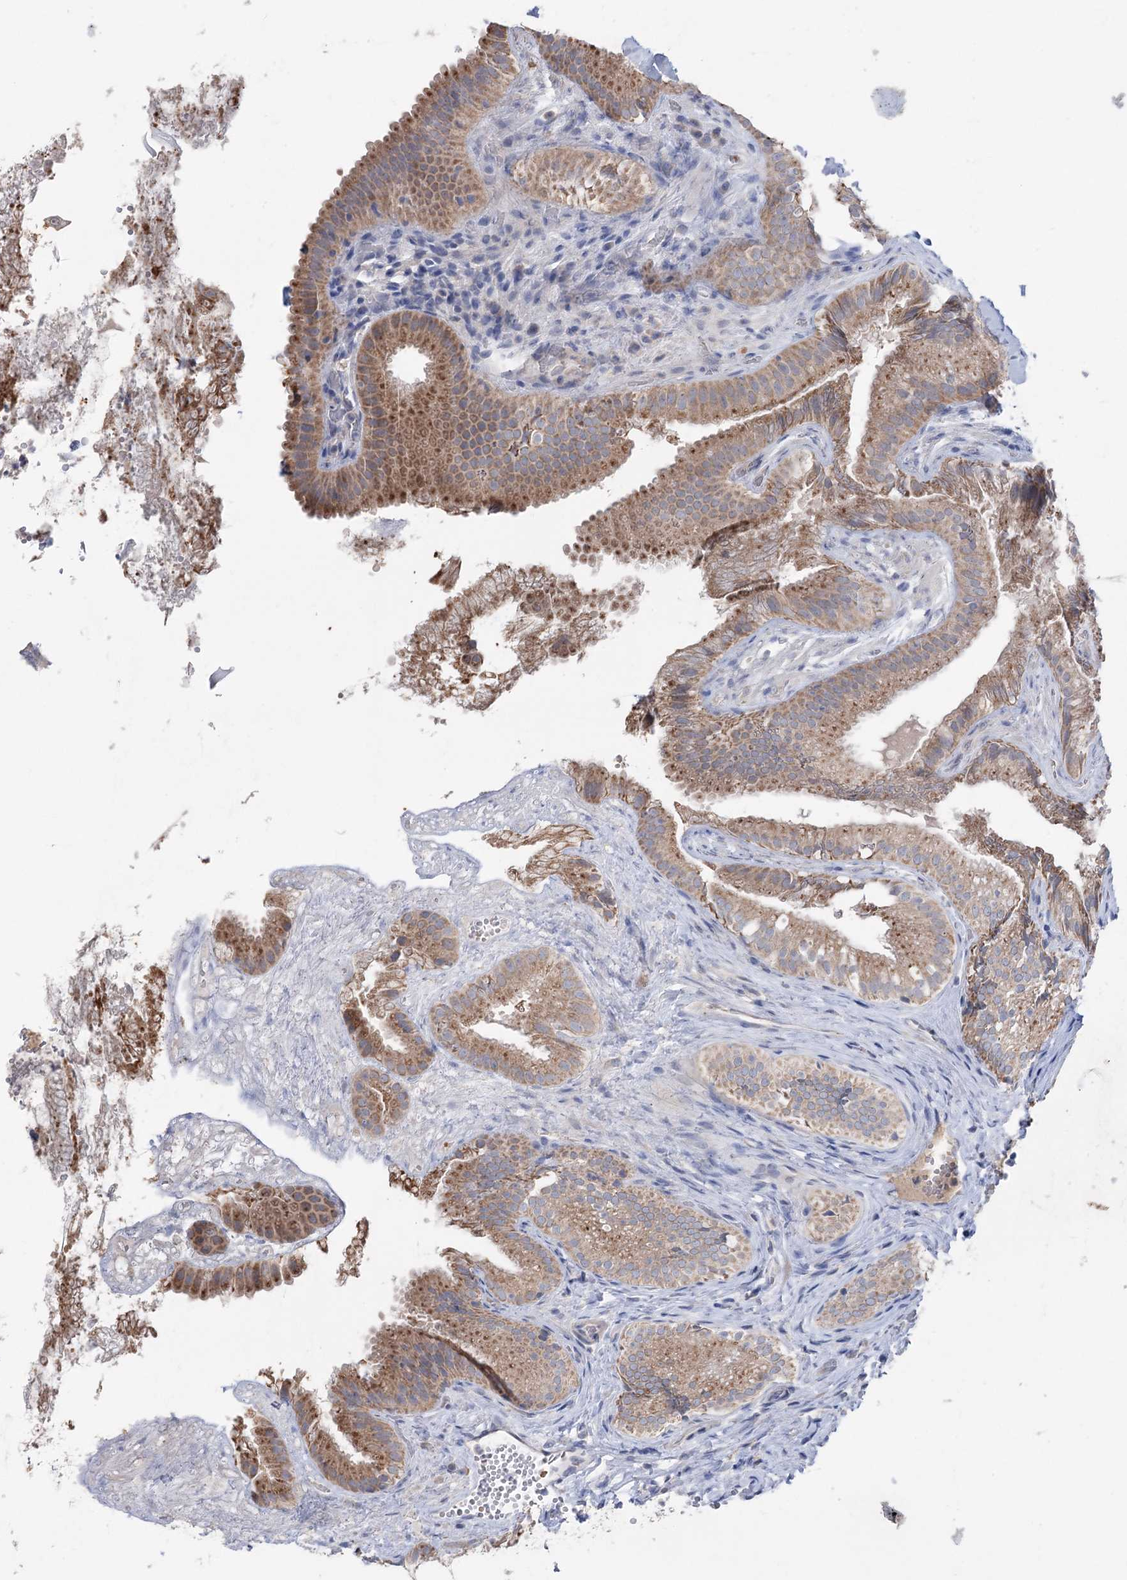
{"staining": {"intensity": "moderate", "quantity": ">75%", "location": "cytoplasmic/membranous"}, "tissue": "gallbladder", "cell_type": "Glandular cells", "image_type": "normal", "snomed": [{"axis": "morphology", "description": "Normal tissue, NOS"}, {"axis": "topography", "description": "Gallbladder"}], "caption": "The histopathology image exhibits immunohistochemical staining of benign gallbladder. There is moderate cytoplasmic/membranous staining is present in approximately >75% of glandular cells. (DAB IHC, brown staining for protein, blue staining for nuclei).", "gene": "MTCH2", "patient": {"sex": "female", "age": 30}}